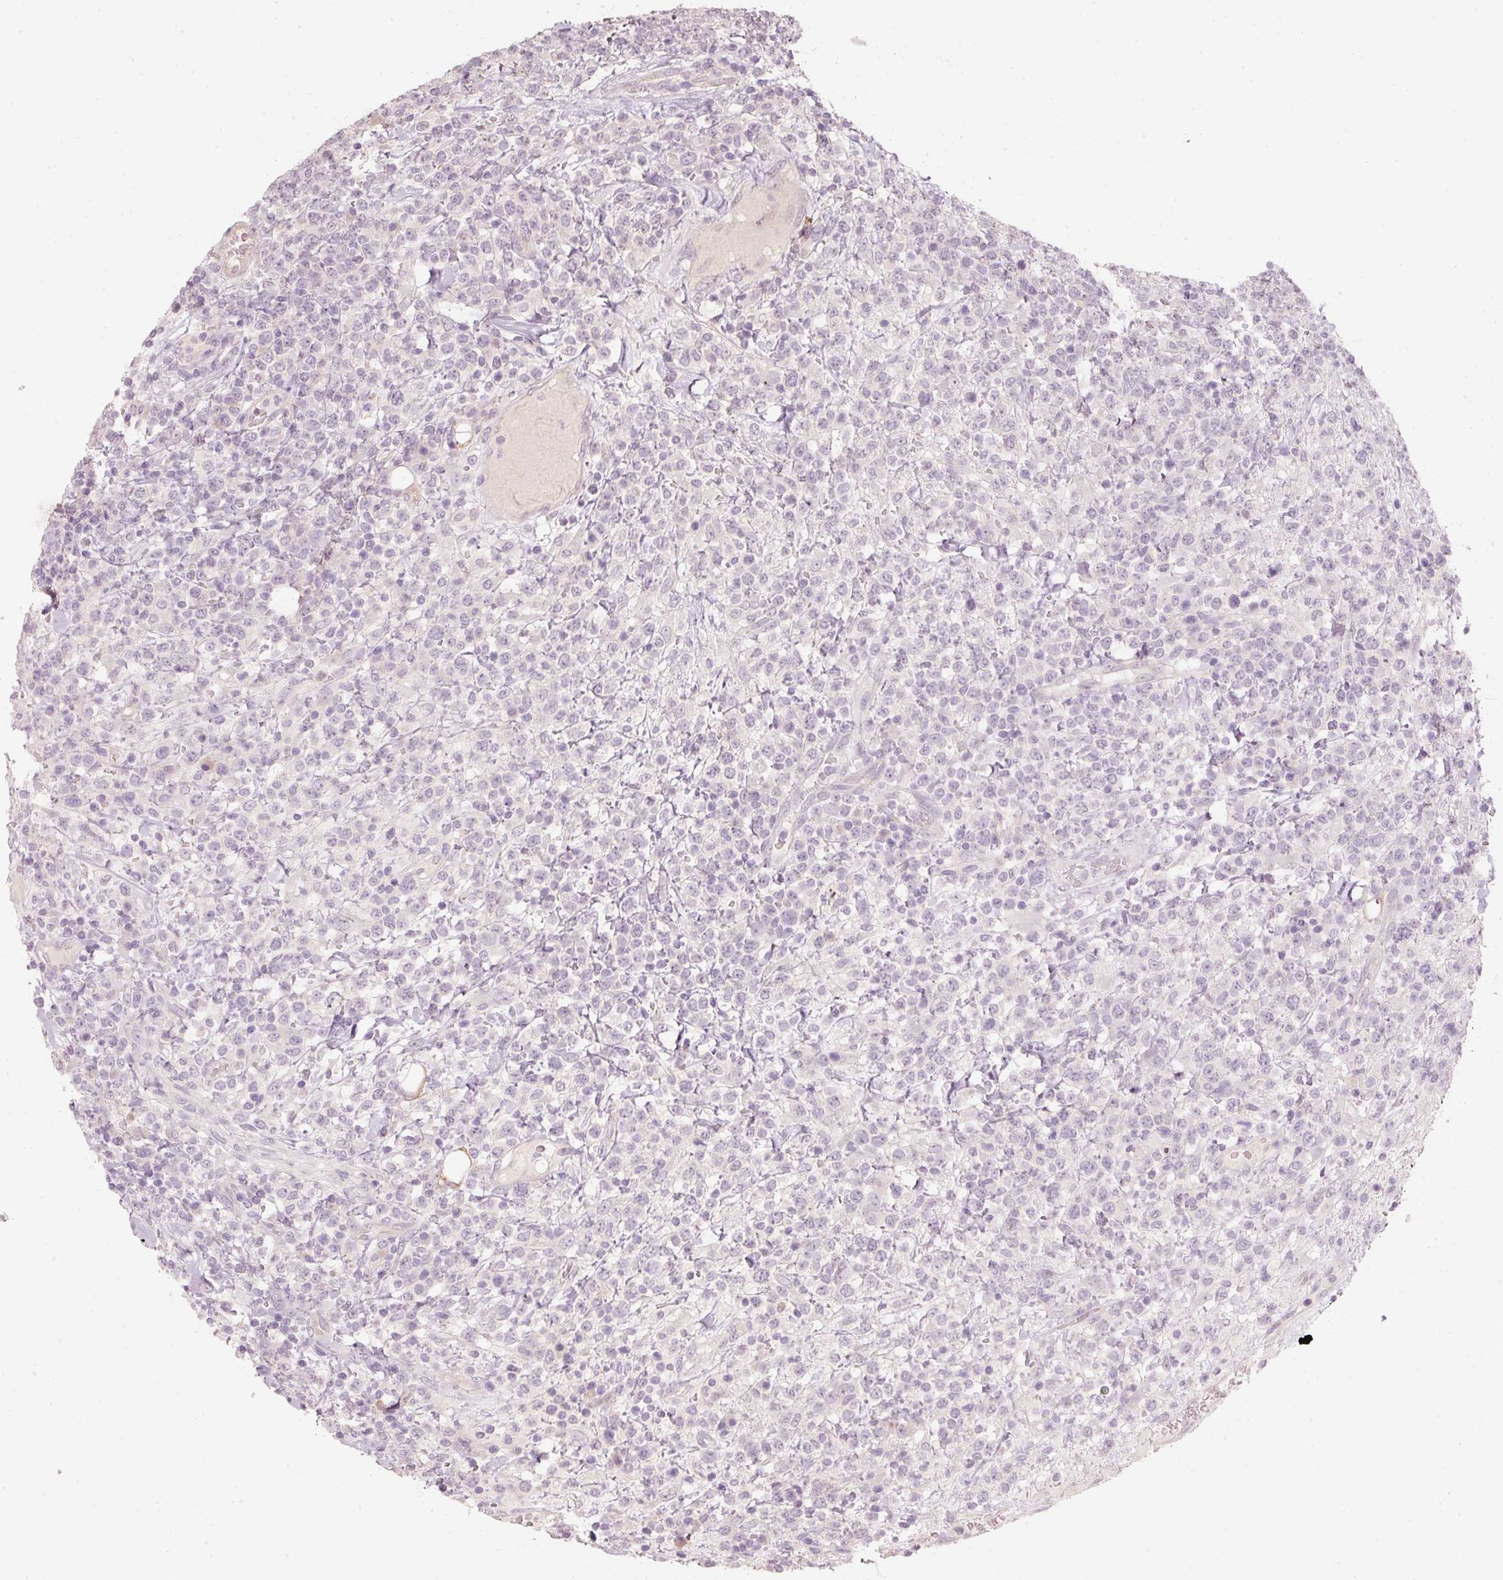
{"staining": {"intensity": "negative", "quantity": "none", "location": "none"}, "tissue": "lymphoma", "cell_type": "Tumor cells", "image_type": "cancer", "snomed": [{"axis": "morphology", "description": "Malignant lymphoma, non-Hodgkin's type, High grade"}, {"axis": "topography", "description": "Colon"}], "caption": "Immunohistochemical staining of human high-grade malignant lymphoma, non-Hodgkin's type reveals no significant staining in tumor cells.", "gene": "STEAP1", "patient": {"sex": "female", "age": 53}}